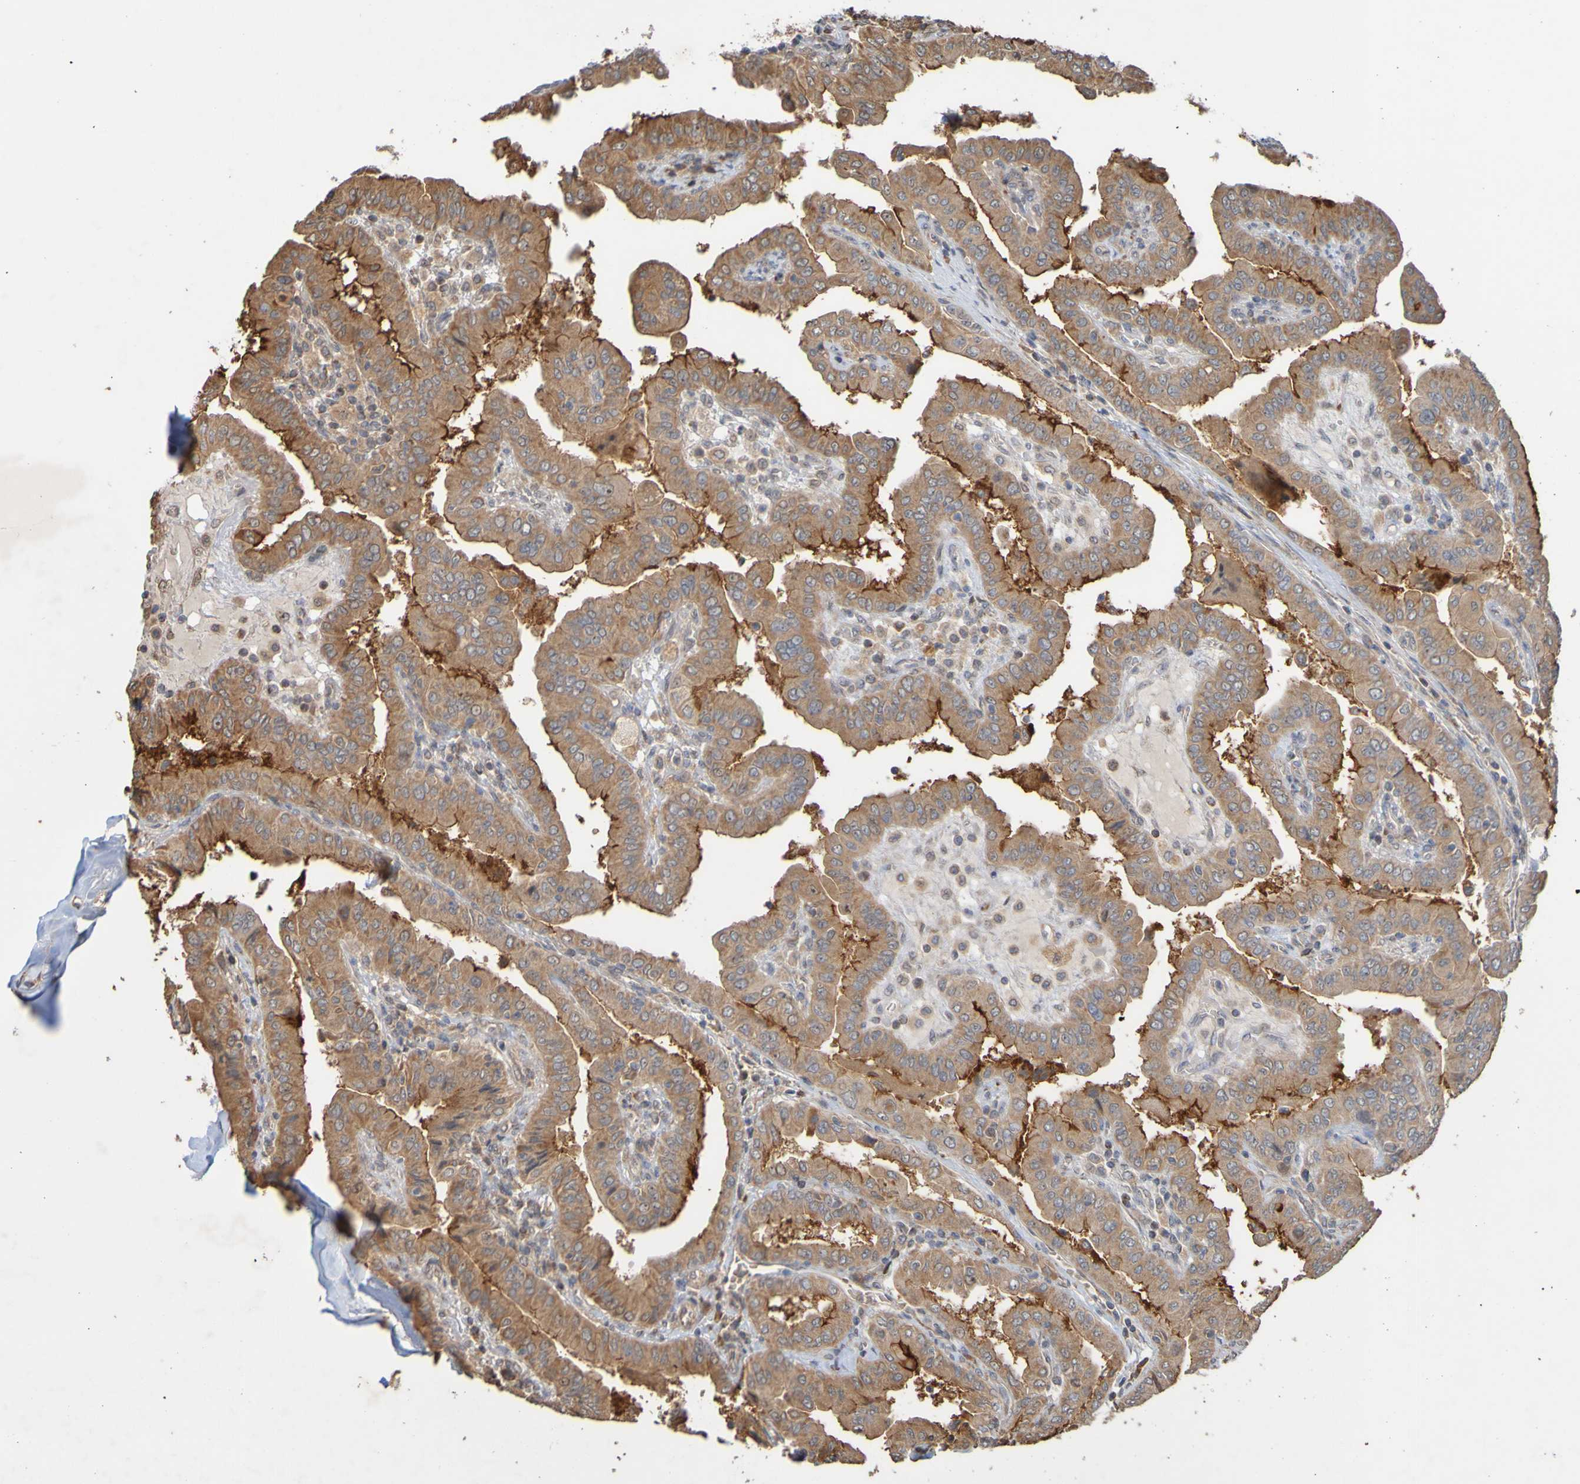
{"staining": {"intensity": "moderate", "quantity": ">75%", "location": "cytoplasmic/membranous"}, "tissue": "thyroid cancer", "cell_type": "Tumor cells", "image_type": "cancer", "snomed": [{"axis": "morphology", "description": "Papillary adenocarcinoma, NOS"}, {"axis": "topography", "description": "Thyroid gland"}], "caption": "Thyroid cancer stained with IHC demonstrates moderate cytoplasmic/membranous staining in approximately >75% of tumor cells.", "gene": "TMBIM1", "patient": {"sex": "male", "age": 33}}